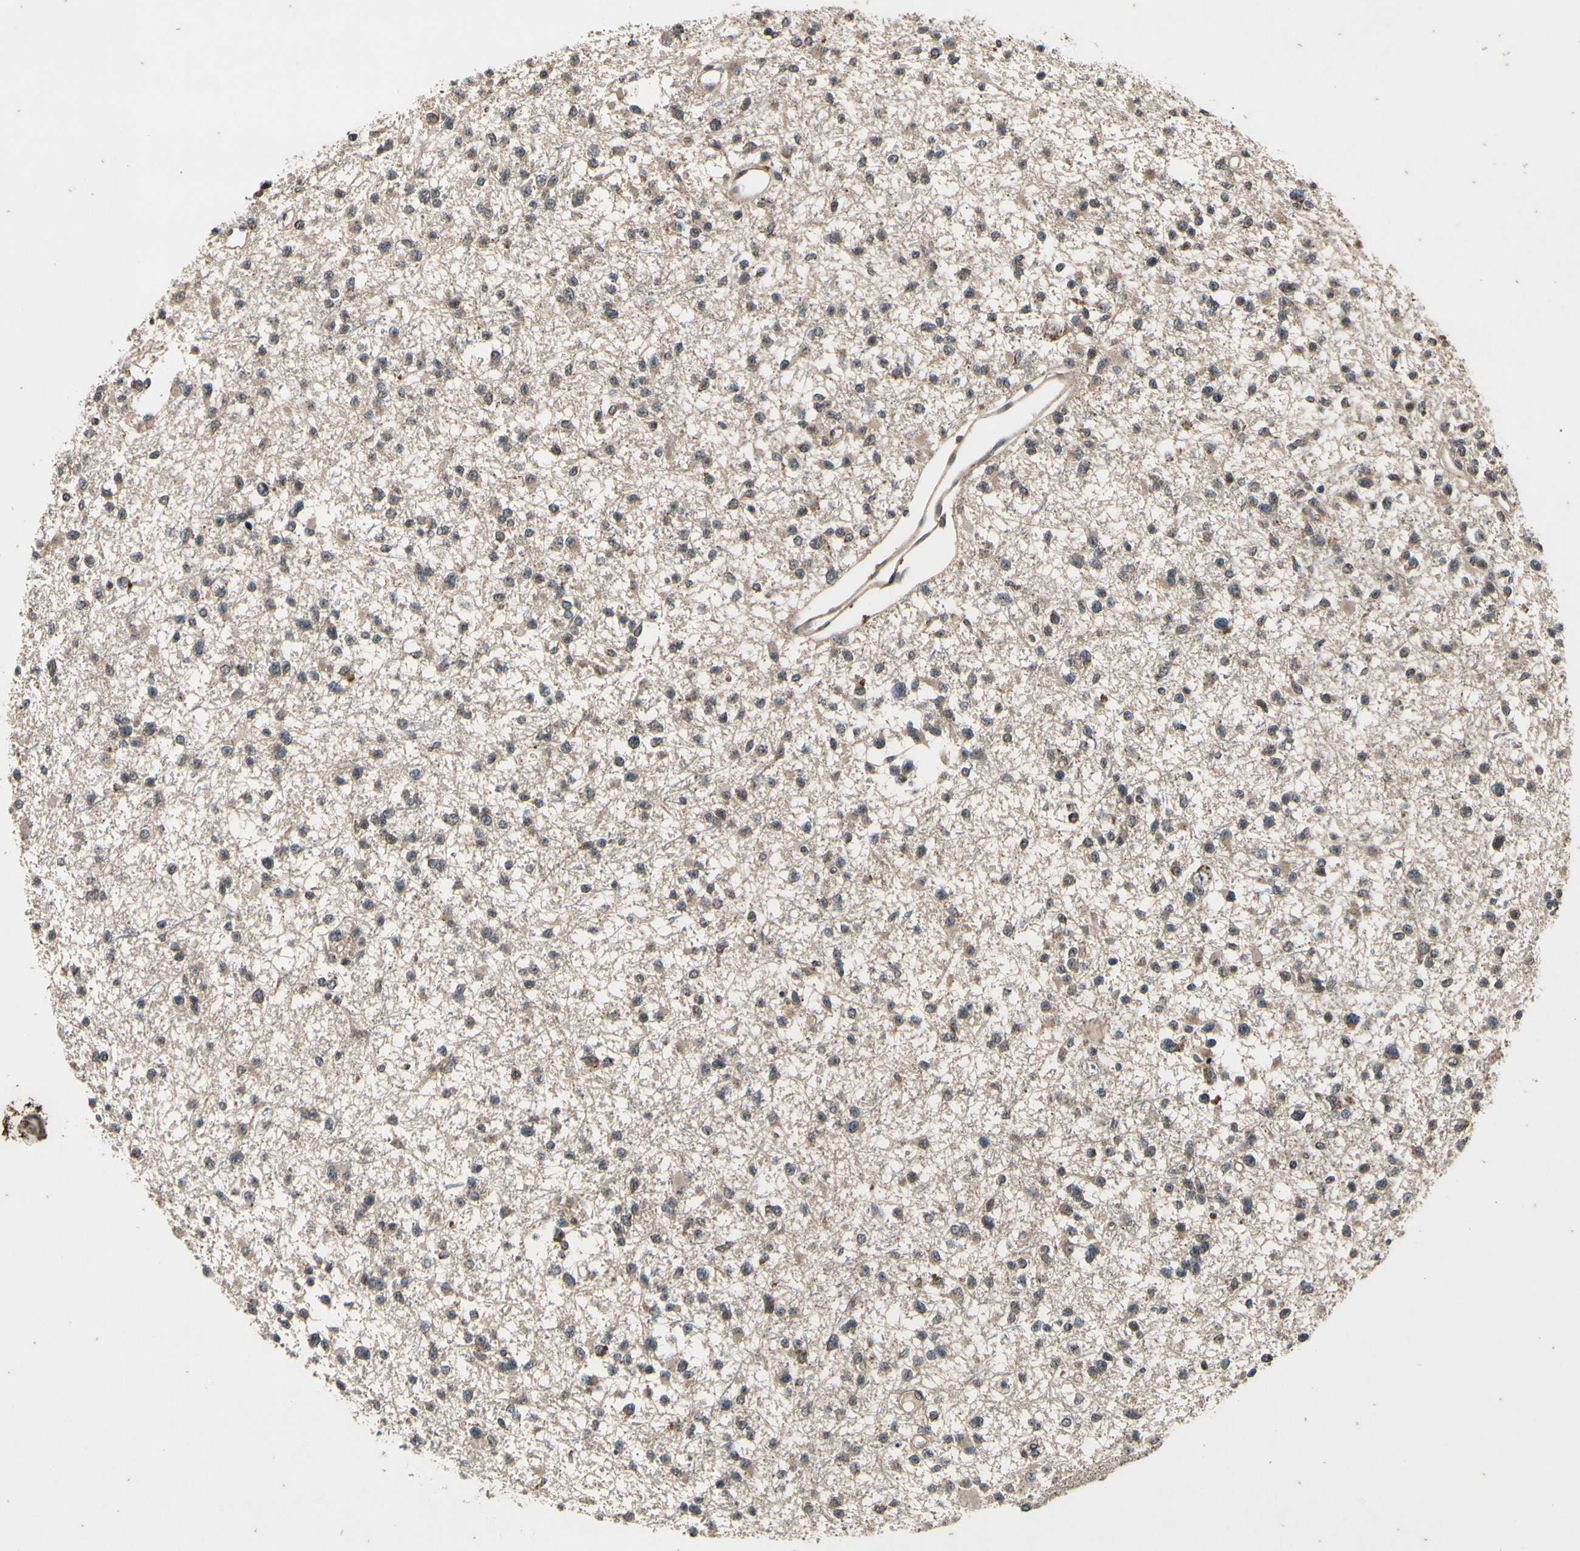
{"staining": {"intensity": "weak", "quantity": "25%-75%", "location": "cytoplasmic/membranous"}, "tissue": "glioma", "cell_type": "Tumor cells", "image_type": "cancer", "snomed": [{"axis": "morphology", "description": "Glioma, malignant, Low grade"}, {"axis": "topography", "description": "Brain"}], "caption": "Immunohistochemistry (IHC) (DAB) staining of human glioma reveals weak cytoplasmic/membranous protein expression in about 25%-75% of tumor cells. (DAB = brown stain, brightfield microscopy at high magnification).", "gene": "MBTPS2", "patient": {"sex": "female", "age": 22}}